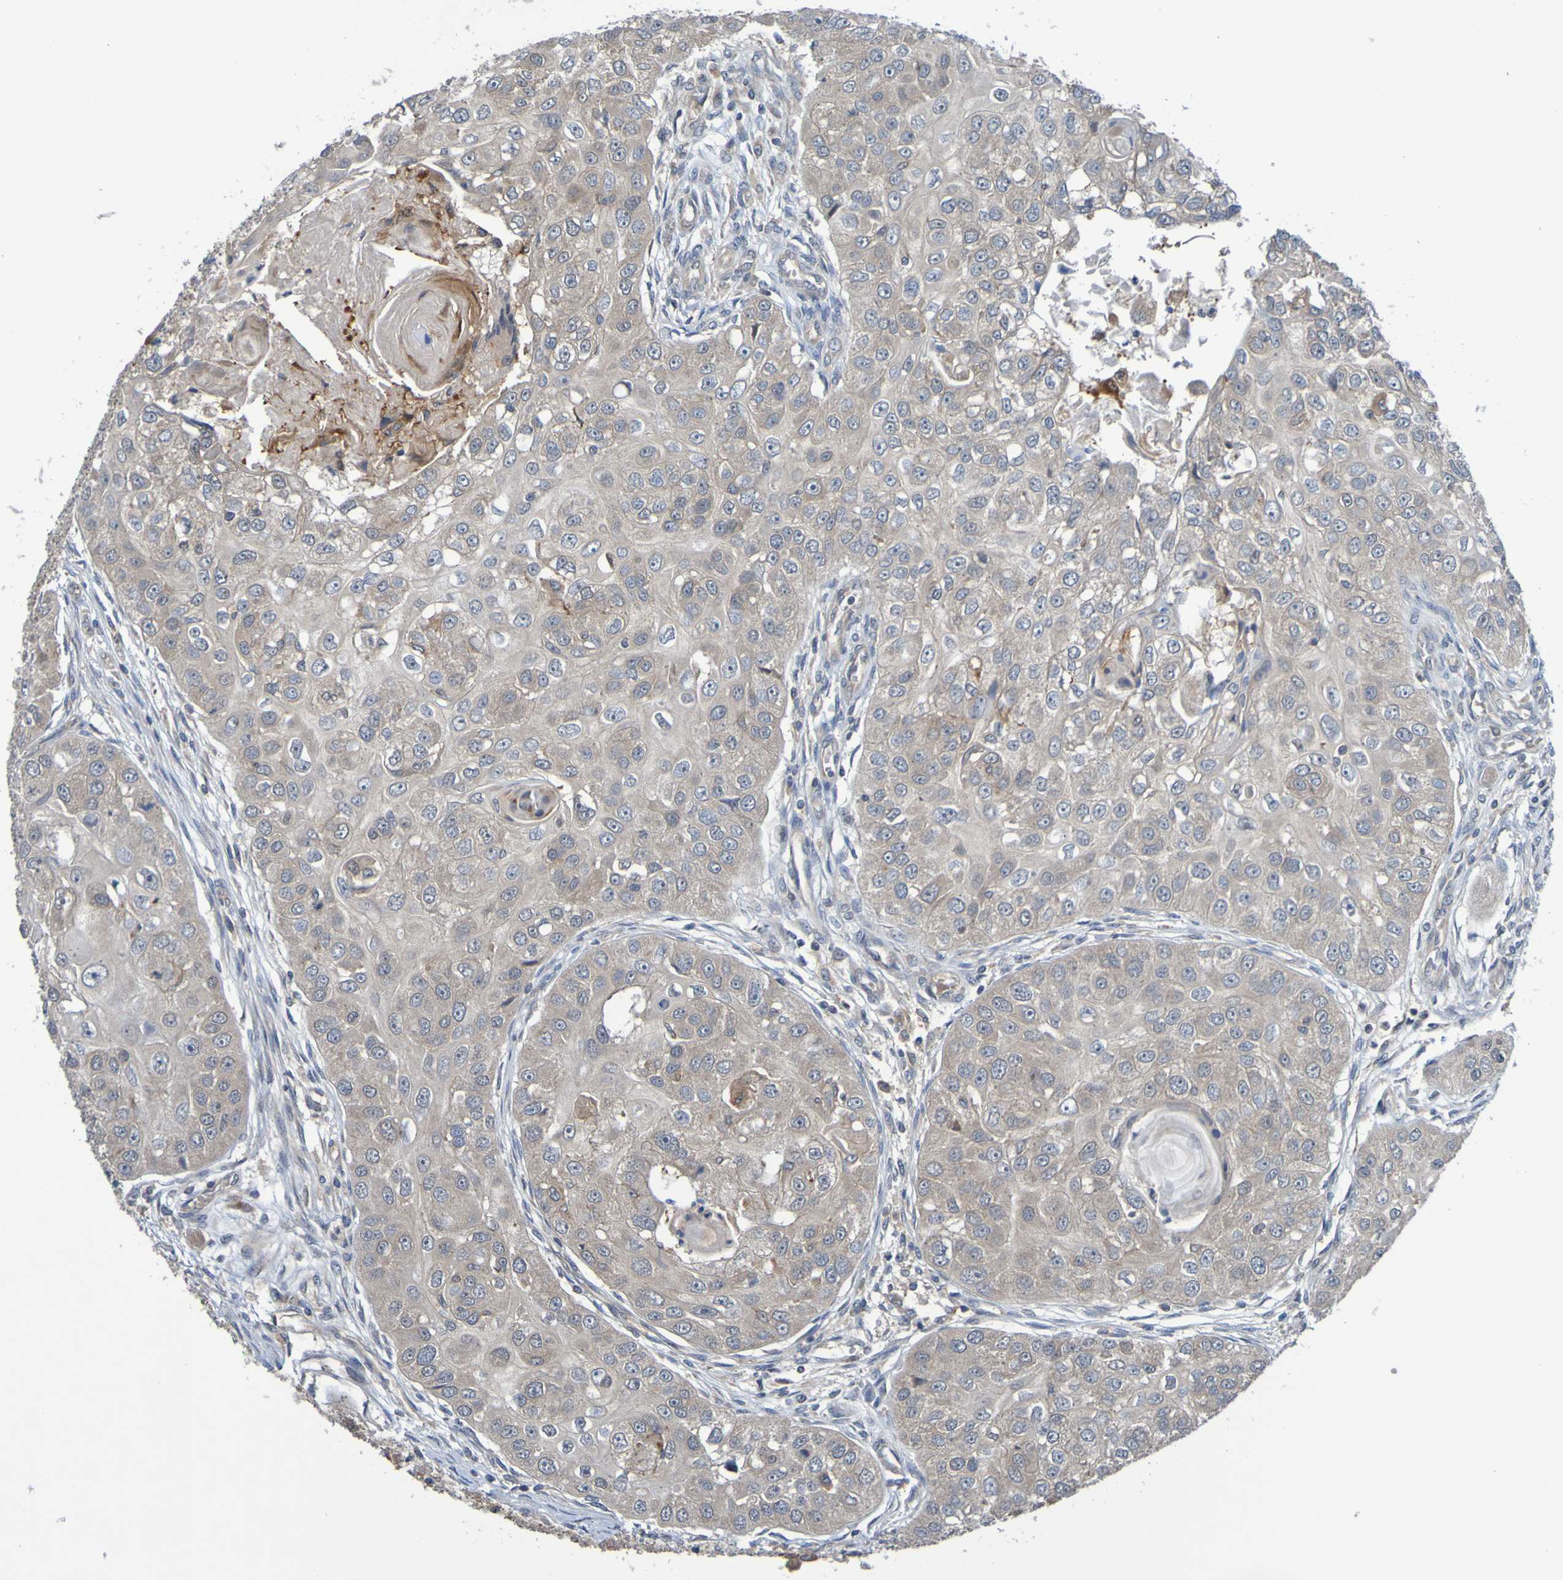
{"staining": {"intensity": "weak", "quantity": ">75%", "location": "cytoplasmic/membranous"}, "tissue": "head and neck cancer", "cell_type": "Tumor cells", "image_type": "cancer", "snomed": [{"axis": "morphology", "description": "Normal tissue, NOS"}, {"axis": "morphology", "description": "Squamous cell carcinoma, NOS"}, {"axis": "topography", "description": "Skeletal muscle"}, {"axis": "topography", "description": "Head-Neck"}], "caption": "There is low levels of weak cytoplasmic/membranous positivity in tumor cells of head and neck squamous cell carcinoma, as demonstrated by immunohistochemical staining (brown color).", "gene": "SDK1", "patient": {"sex": "male", "age": 51}}